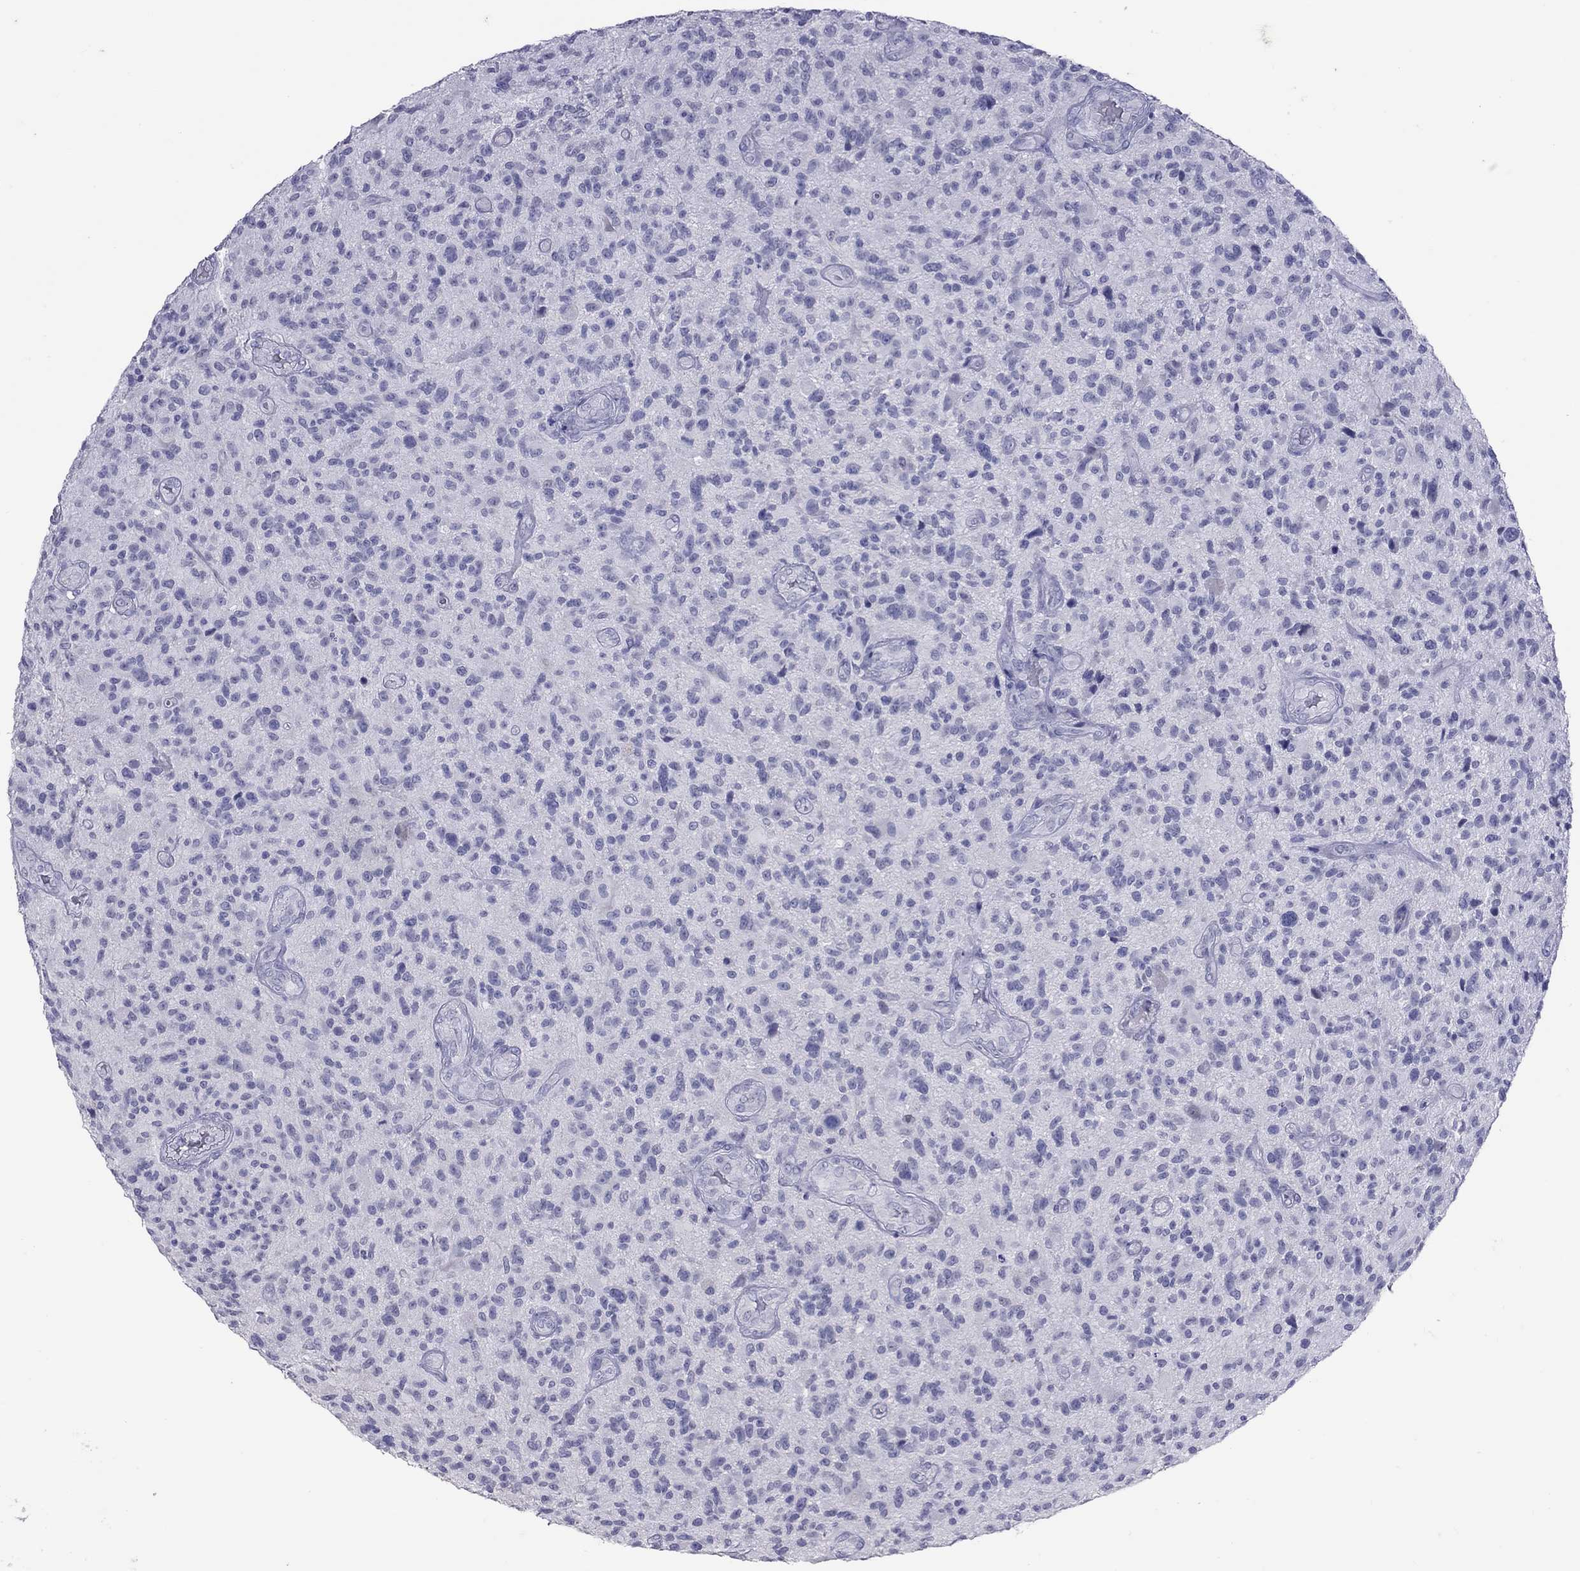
{"staining": {"intensity": "negative", "quantity": "none", "location": "none"}, "tissue": "glioma", "cell_type": "Tumor cells", "image_type": "cancer", "snomed": [{"axis": "morphology", "description": "Glioma, malignant, High grade"}, {"axis": "topography", "description": "Brain"}], "caption": "An immunohistochemistry photomicrograph of high-grade glioma (malignant) is shown. There is no staining in tumor cells of high-grade glioma (malignant).", "gene": "MUC16", "patient": {"sex": "male", "age": 47}}